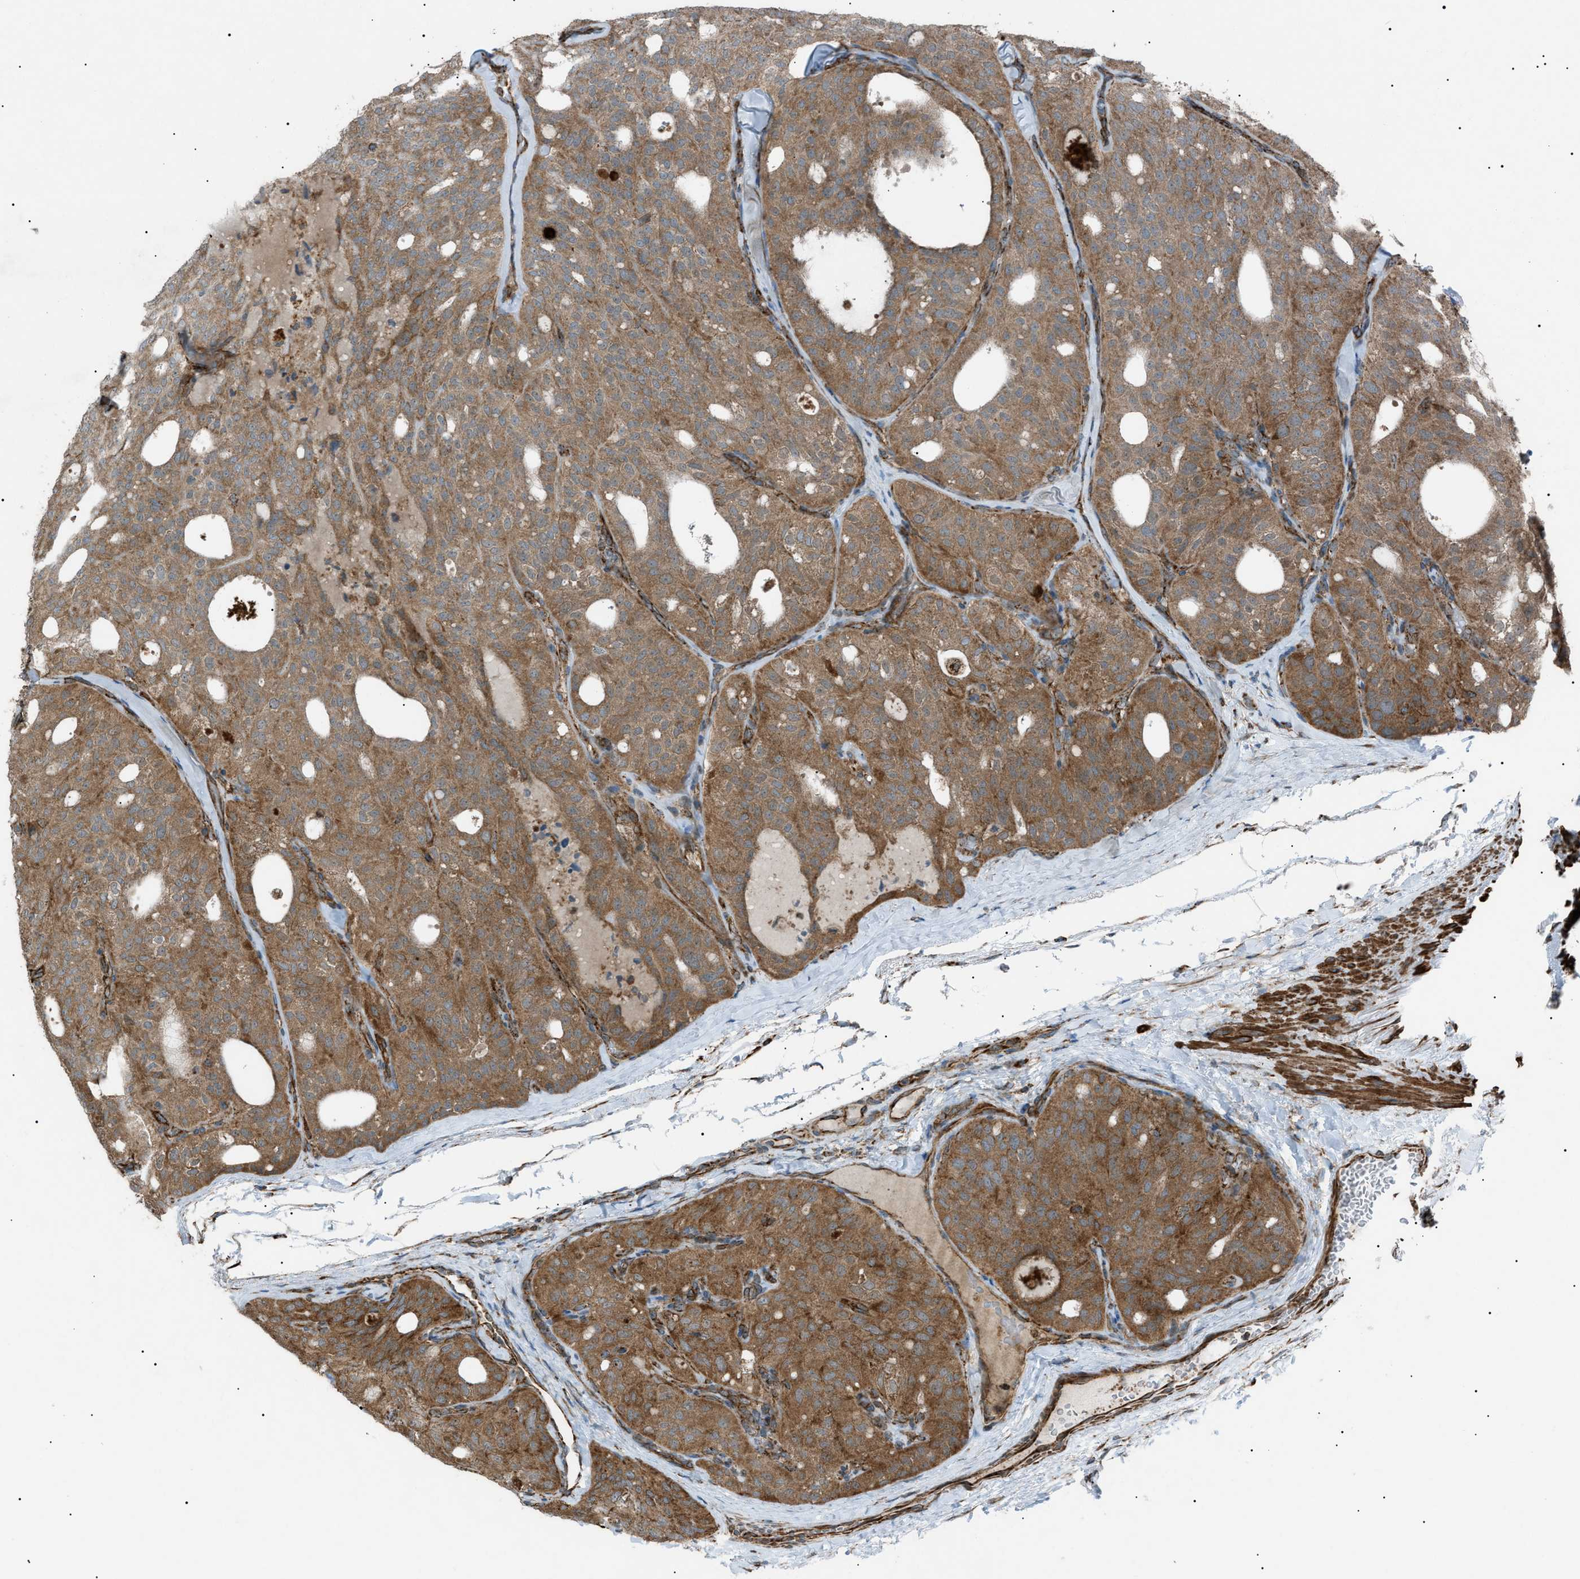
{"staining": {"intensity": "moderate", "quantity": ">75%", "location": "cytoplasmic/membranous"}, "tissue": "thyroid cancer", "cell_type": "Tumor cells", "image_type": "cancer", "snomed": [{"axis": "morphology", "description": "Follicular adenoma carcinoma, NOS"}, {"axis": "topography", "description": "Thyroid gland"}], "caption": "Human thyroid cancer stained with a brown dye shows moderate cytoplasmic/membranous positive positivity in about >75% of tumor cells.", "gene": "C1GALT1C1", "patient": {"sex": "male", "age": 75}}